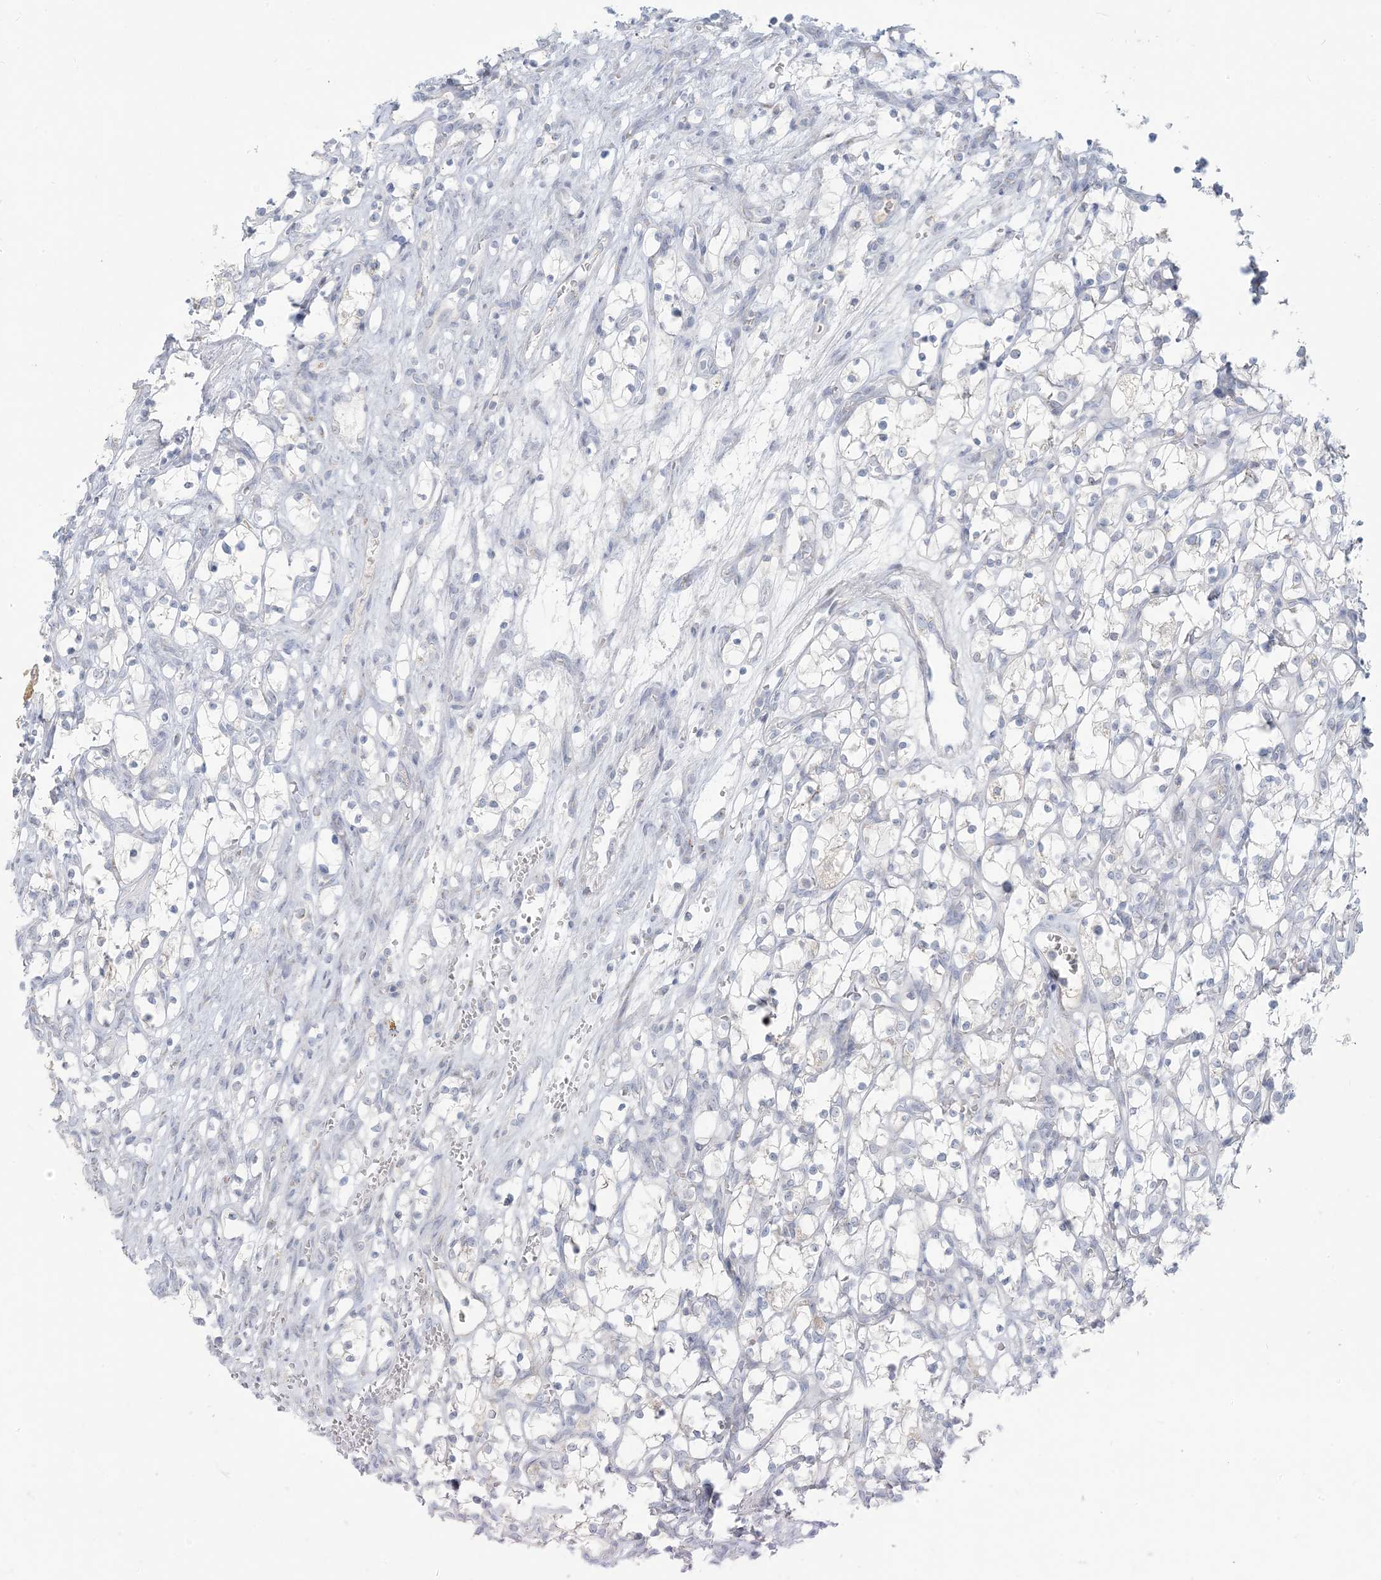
{"staining": {"intensity": "negative", "quantity": "none", "location": "none"}, "tissue": "renal cancer", "cell_type": "Tumor cells", "image_type": "cancer", "snomed": [{"axis": "morphology", "description": "Adenocarcinoma, NOS"}, {"axis": "topography", "description": "Kidney"}], "caption": "Human renal cancer stained for a protein using immunohistochemistry reveals no expression in tumor cells.", "gene": "SCML1", "patient": {"sex": "female", "age": 69}}